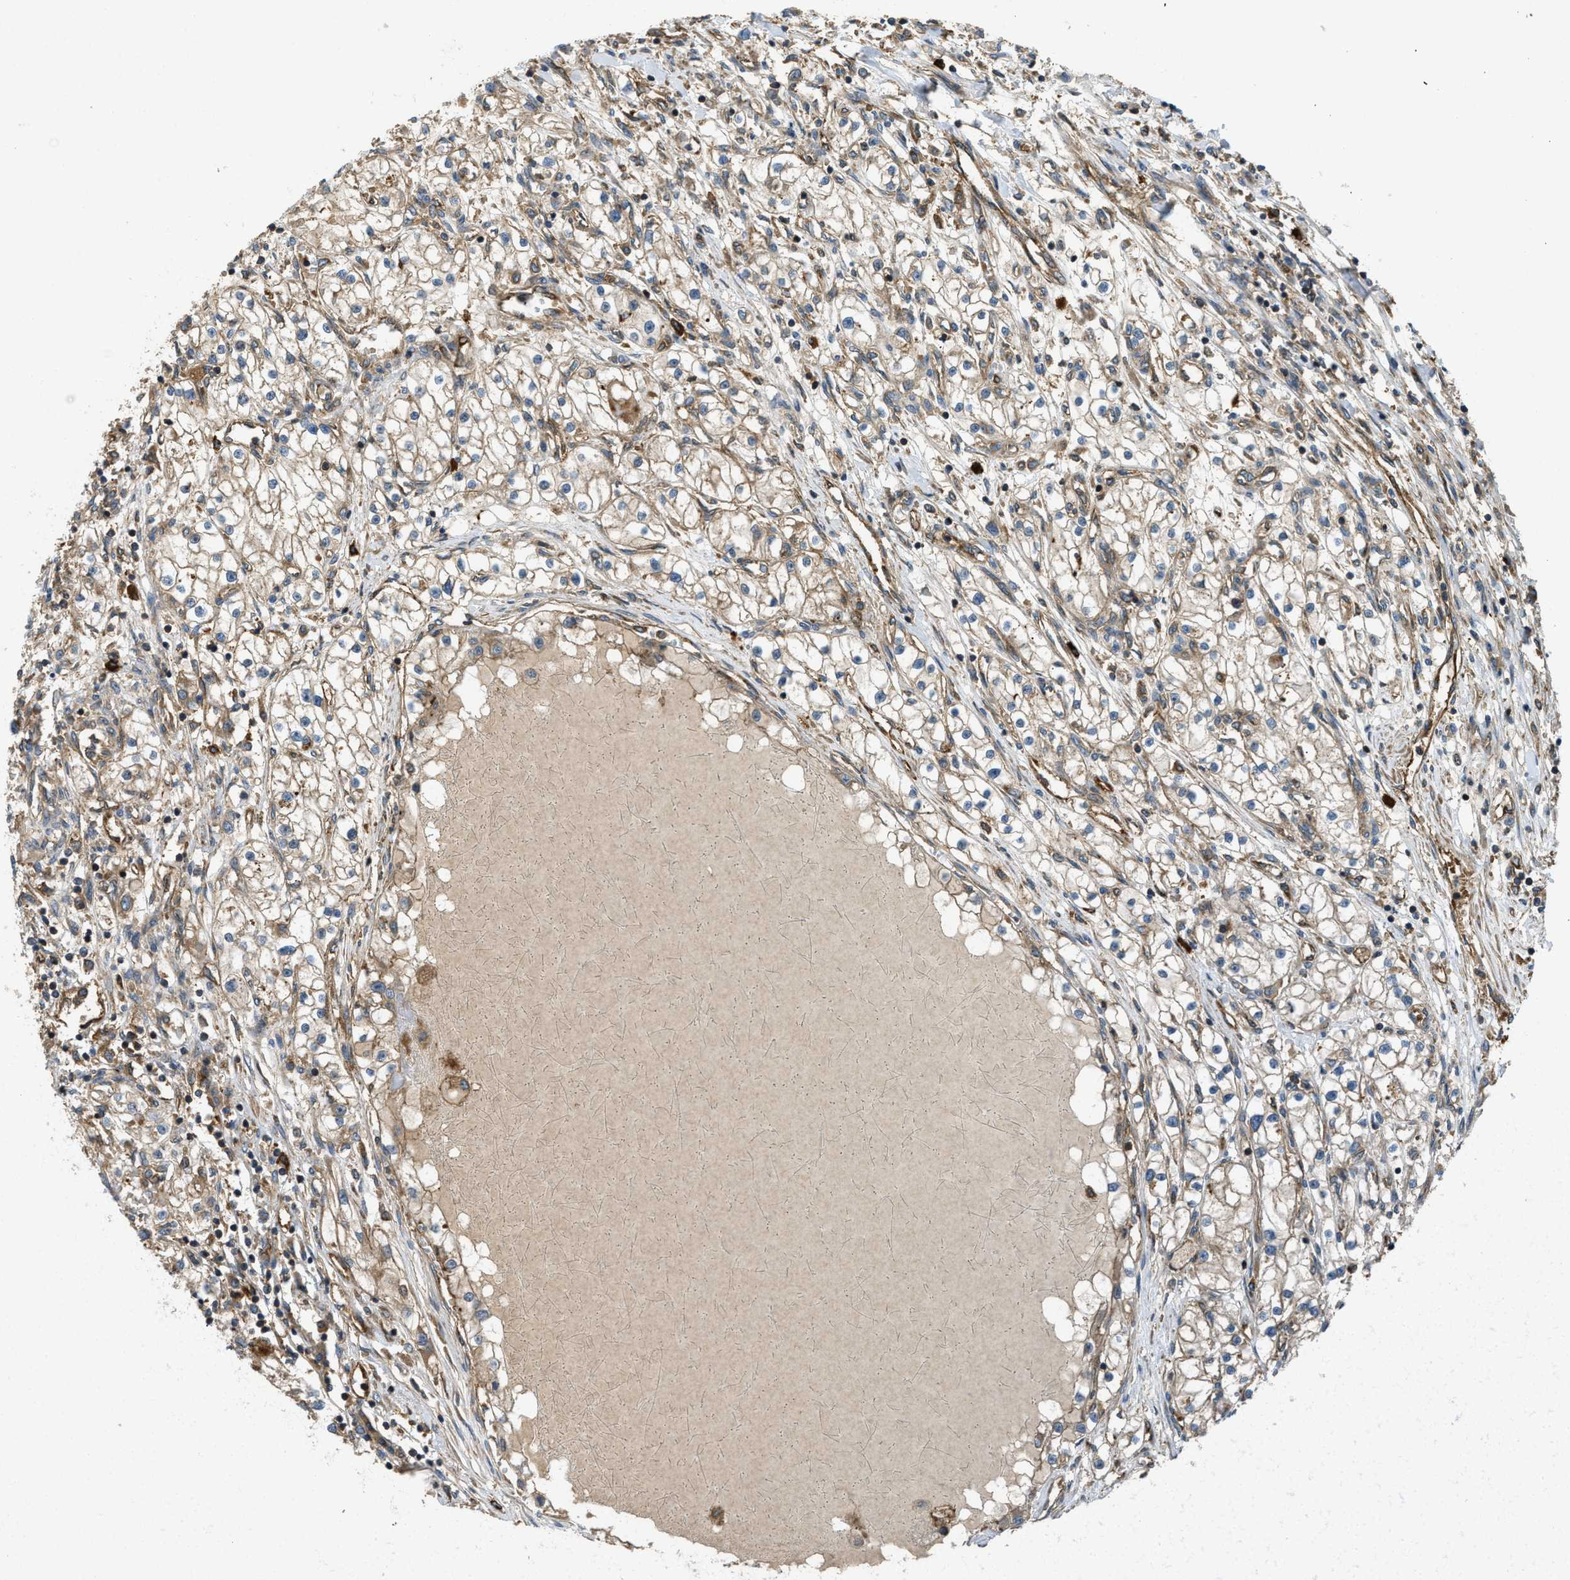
{"staining": {"intensity": "weak", "quantity": ">75%", "location": "cytoplasmic/membranous"}, "tissue": "renal cancer", "cell_type": "Tumor cells", "image_type": "cancer", "snomed": [{"axis": "morphology", "description": "Adenocarcinoma, NOS"}, {"axis": "topography", "description": "Kidney"}], "caption": "This is a photomicrograph of IHC staining of renal cancer (adenocarcinoma), which shows weak positivity in the cytoplasmic/membranous of tumor cells.", "gene": "BAG4", "patient": {"sex": "male", "age": 68}}